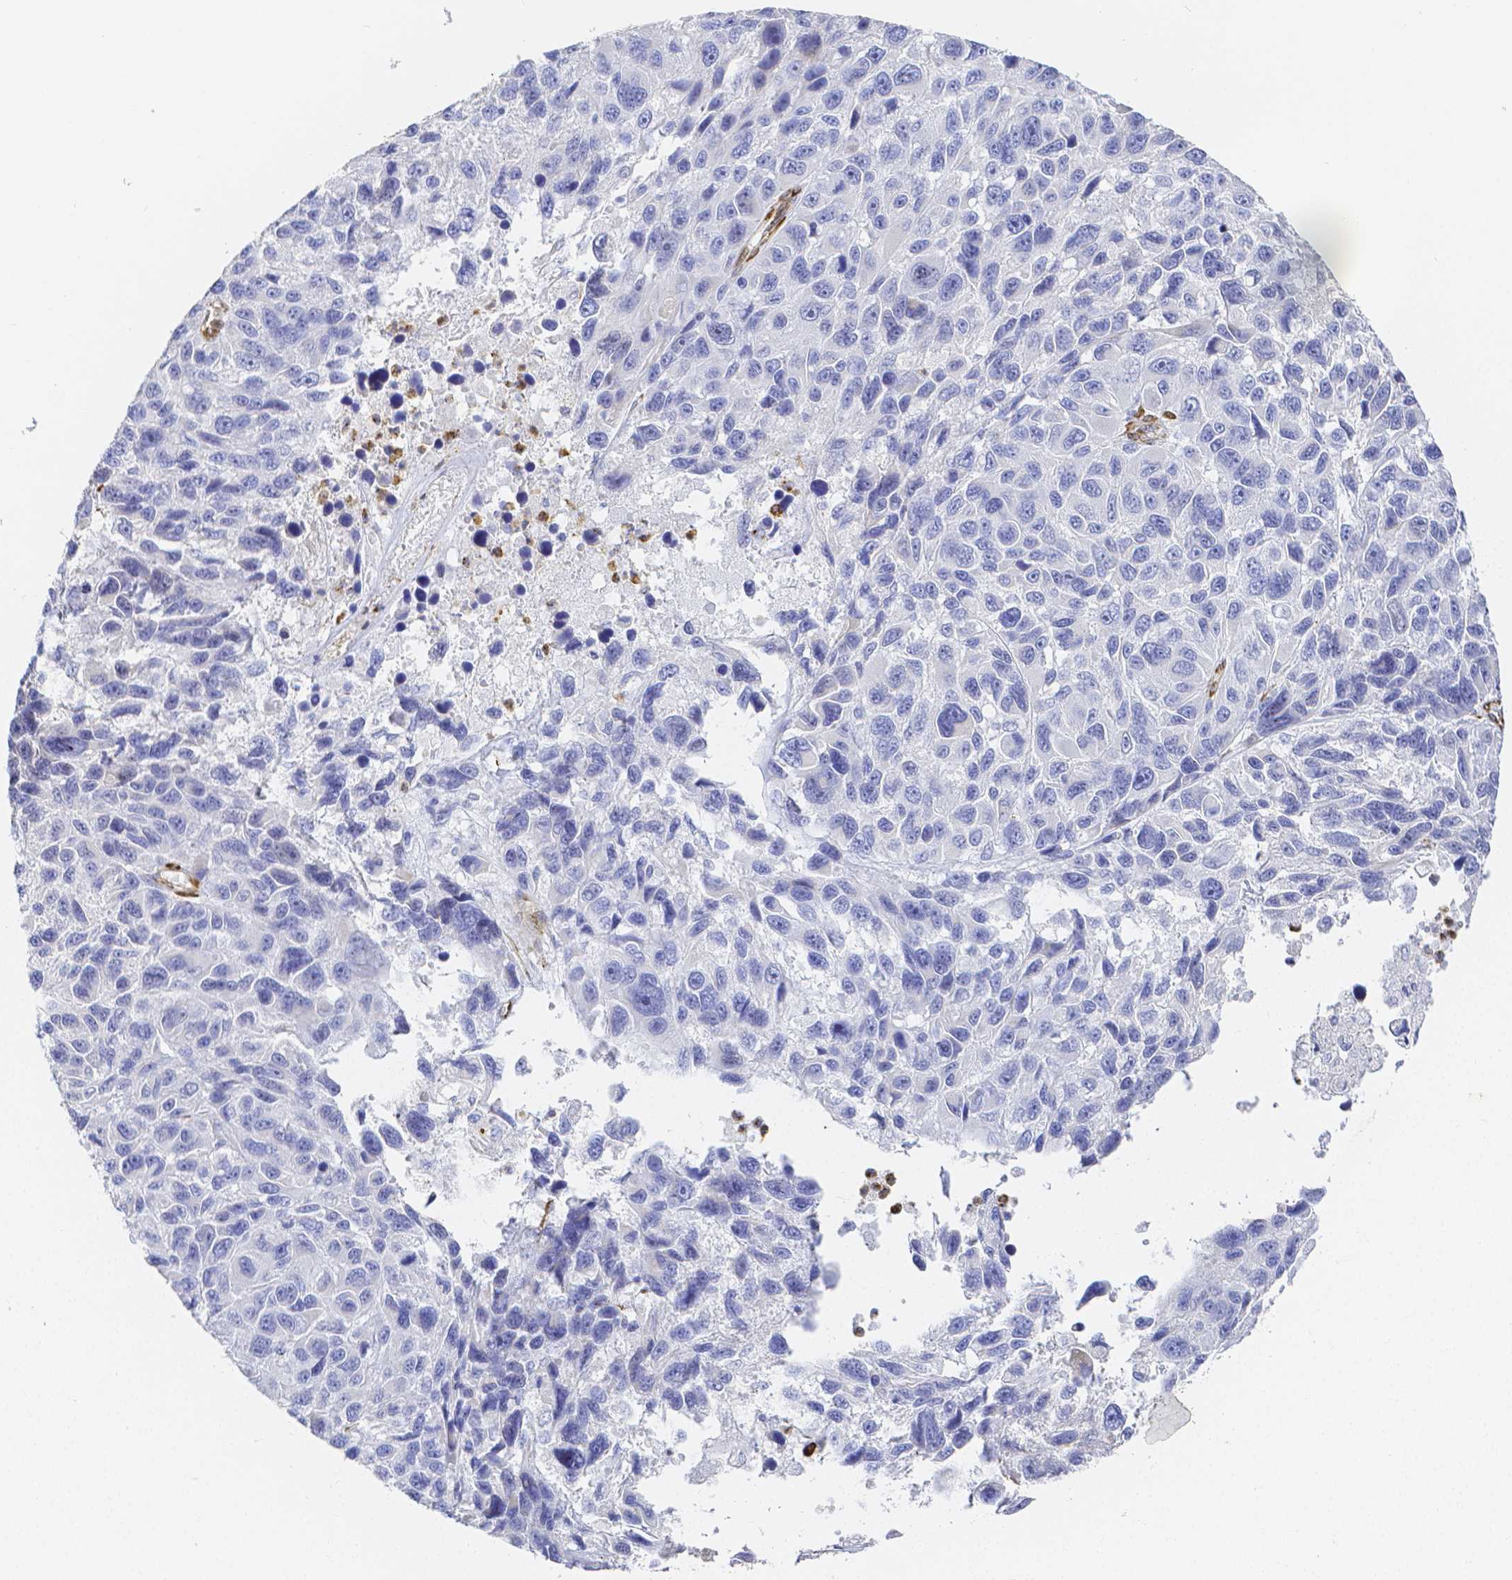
{"staining": {"intensity": "negative", "quantity": "none", "location": "none"}, "tissue": "melanoma", "cell_type": "Tumor cells", "image_type": "cancer", "snomed": [{"axis": "morphology", "description": "Malignant melanoma, NOS"}, {"axis": "topography", "description": "Skin"}], "caption": "High power microscopy image of an IHC histopathology image of malignant melanoma, revealing no significant staining in tumor cells. The staining is performed using DAB brown chromogen with nuclei counter-stained in using hematoxylin.", "gene": "SMURF1", "patient": {"sex": "male", "age": 53}}